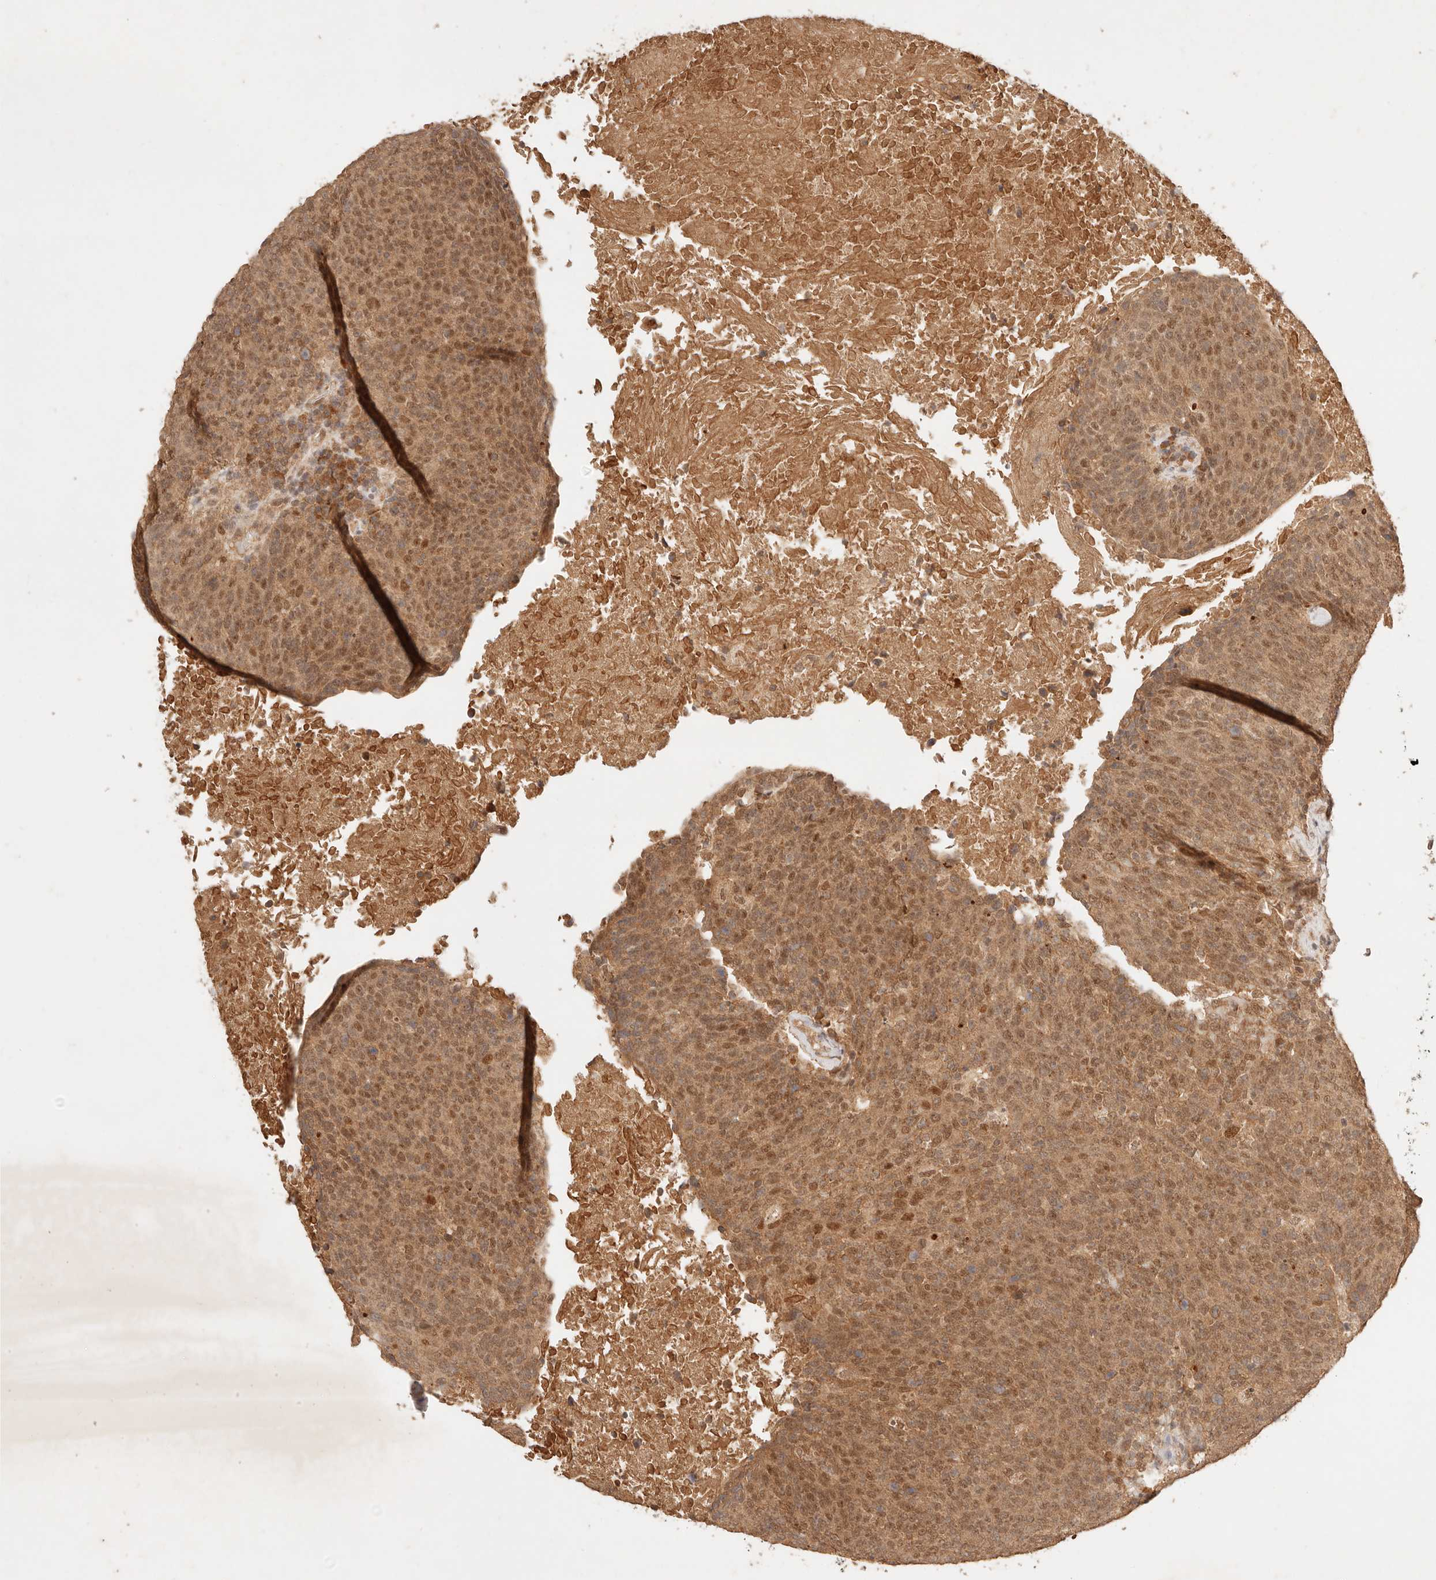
{"staining": {"intensity": "moderate", "quantity": ">75%", "location": "cytoplasmic/membranous,nuclear"}, "tissue": "head and neck cancer", "cell_type": "Tumor cells", "image_type": "cancer", "snomed": [{"axis": "morphology", "description": "Squamous cell carcinoma, NOS"}, {"axis": "morphology", "description": "Squamous cell carcinoma, metastatic, NOS"}, {"axis": "topography", "description": "Lymph node"}, {"axis": "topography", "description": "Head-Neck"}], "caption": "Immunohistochemical staining of head and neck squamous cell carcinoma demonstrates moderate cytoplasmic/membranous and nuclear protein staining in about >75% of tumor cells.", "gene": "TRIM11", "patient": {"sex": "male", "age": 62}}